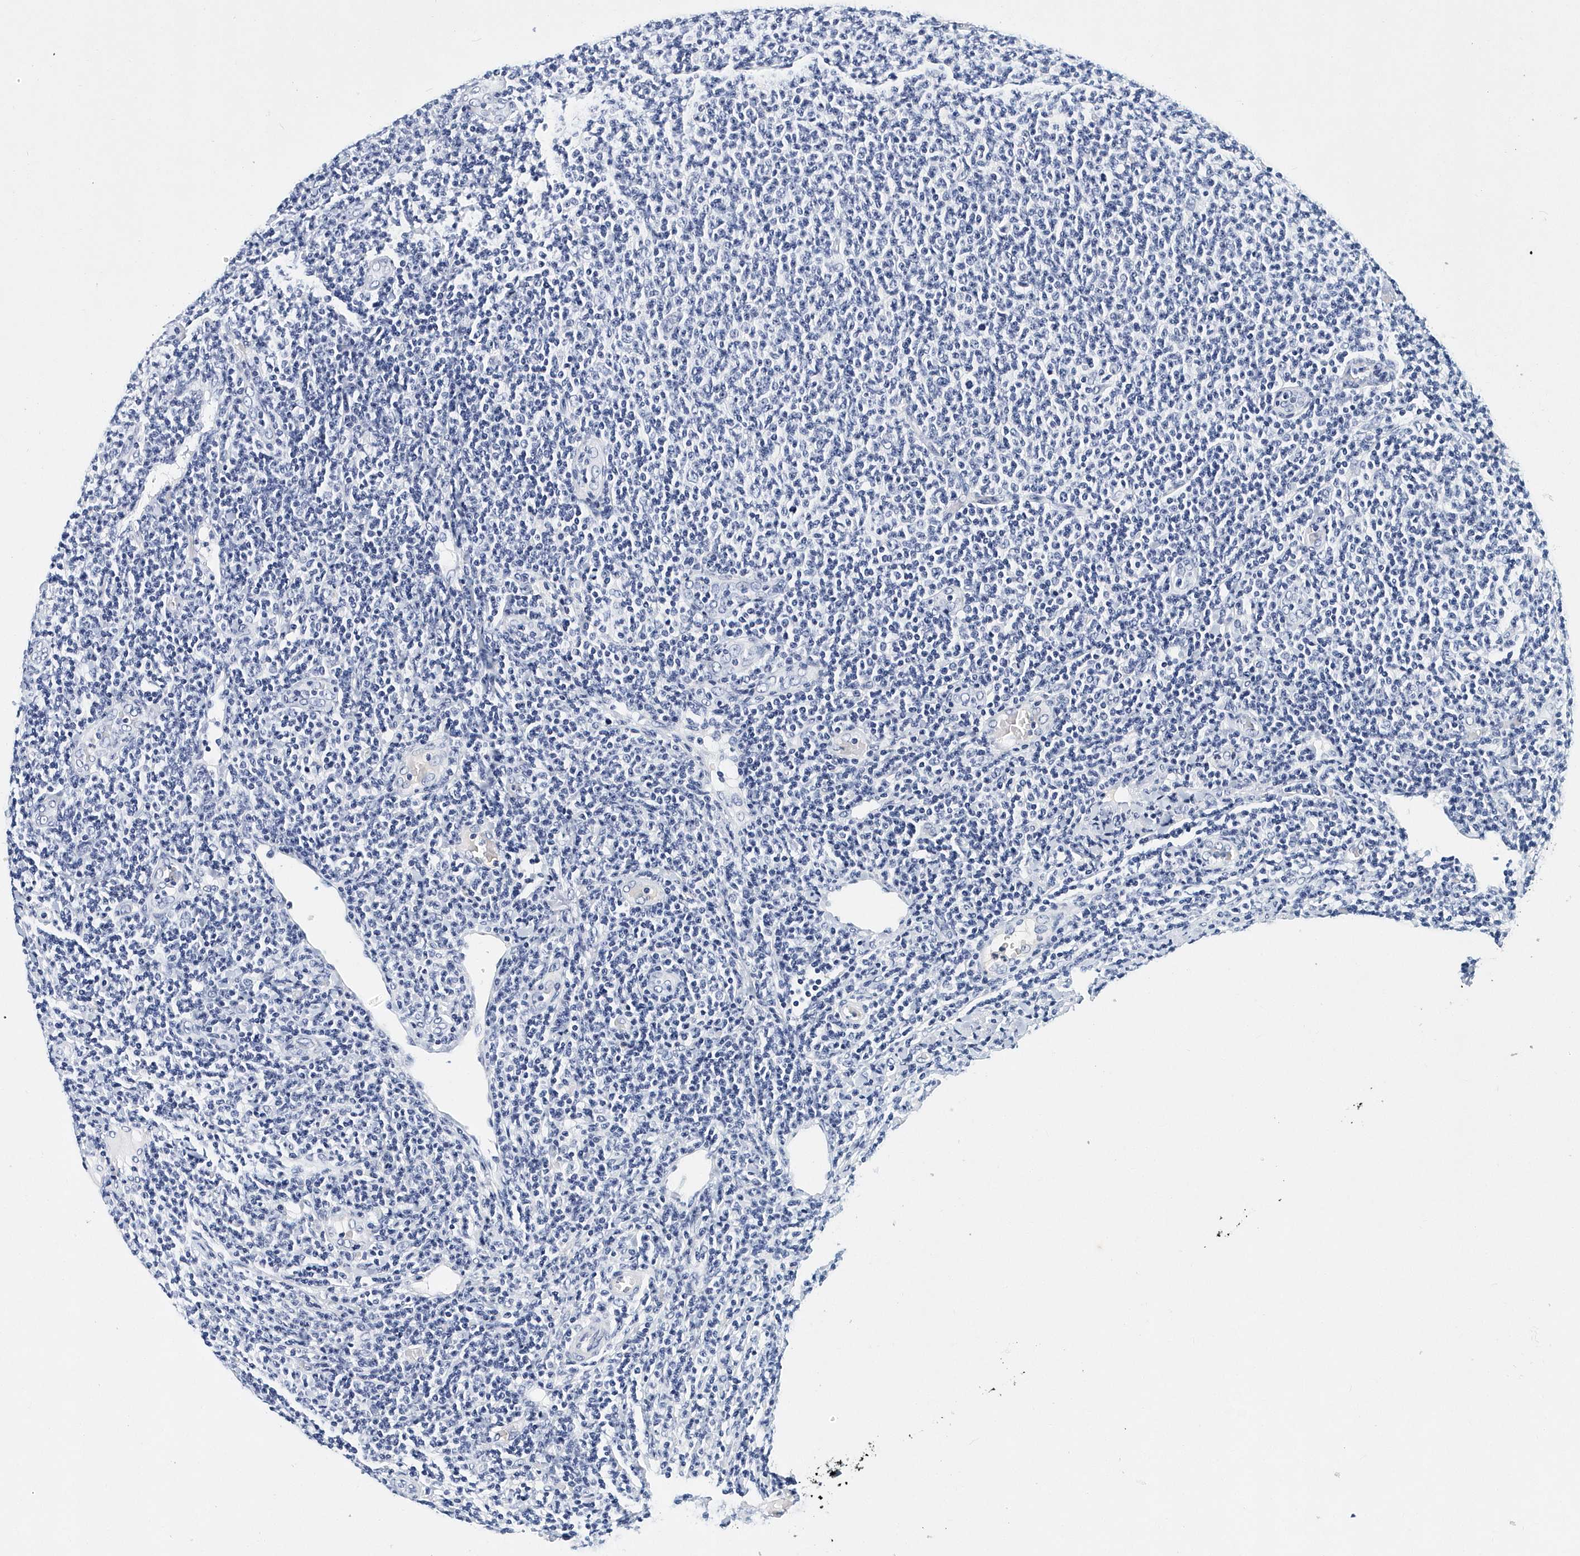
{"staining": {"intensity": "negative", "quantity": "none", "location": "none"}, "tissue": "lymphoma", "cell_type": "Tumor cells", "image_type": "cancer", "snomed": [{"axis": "morphology", "description": "Malignant lymphoma, non-Hodgkin's type, Low grade"}, {"axis": "topography", "description": "Lymph node"}], "caption": "DAB immunohistochemical staining of lymphoma reveals no significant expression in tumor cells. (Brightfield microscopy of DAB IHC at high magnification).", "gene": "ITGA2B", "patient": {"sex": "male", "age": 66}}